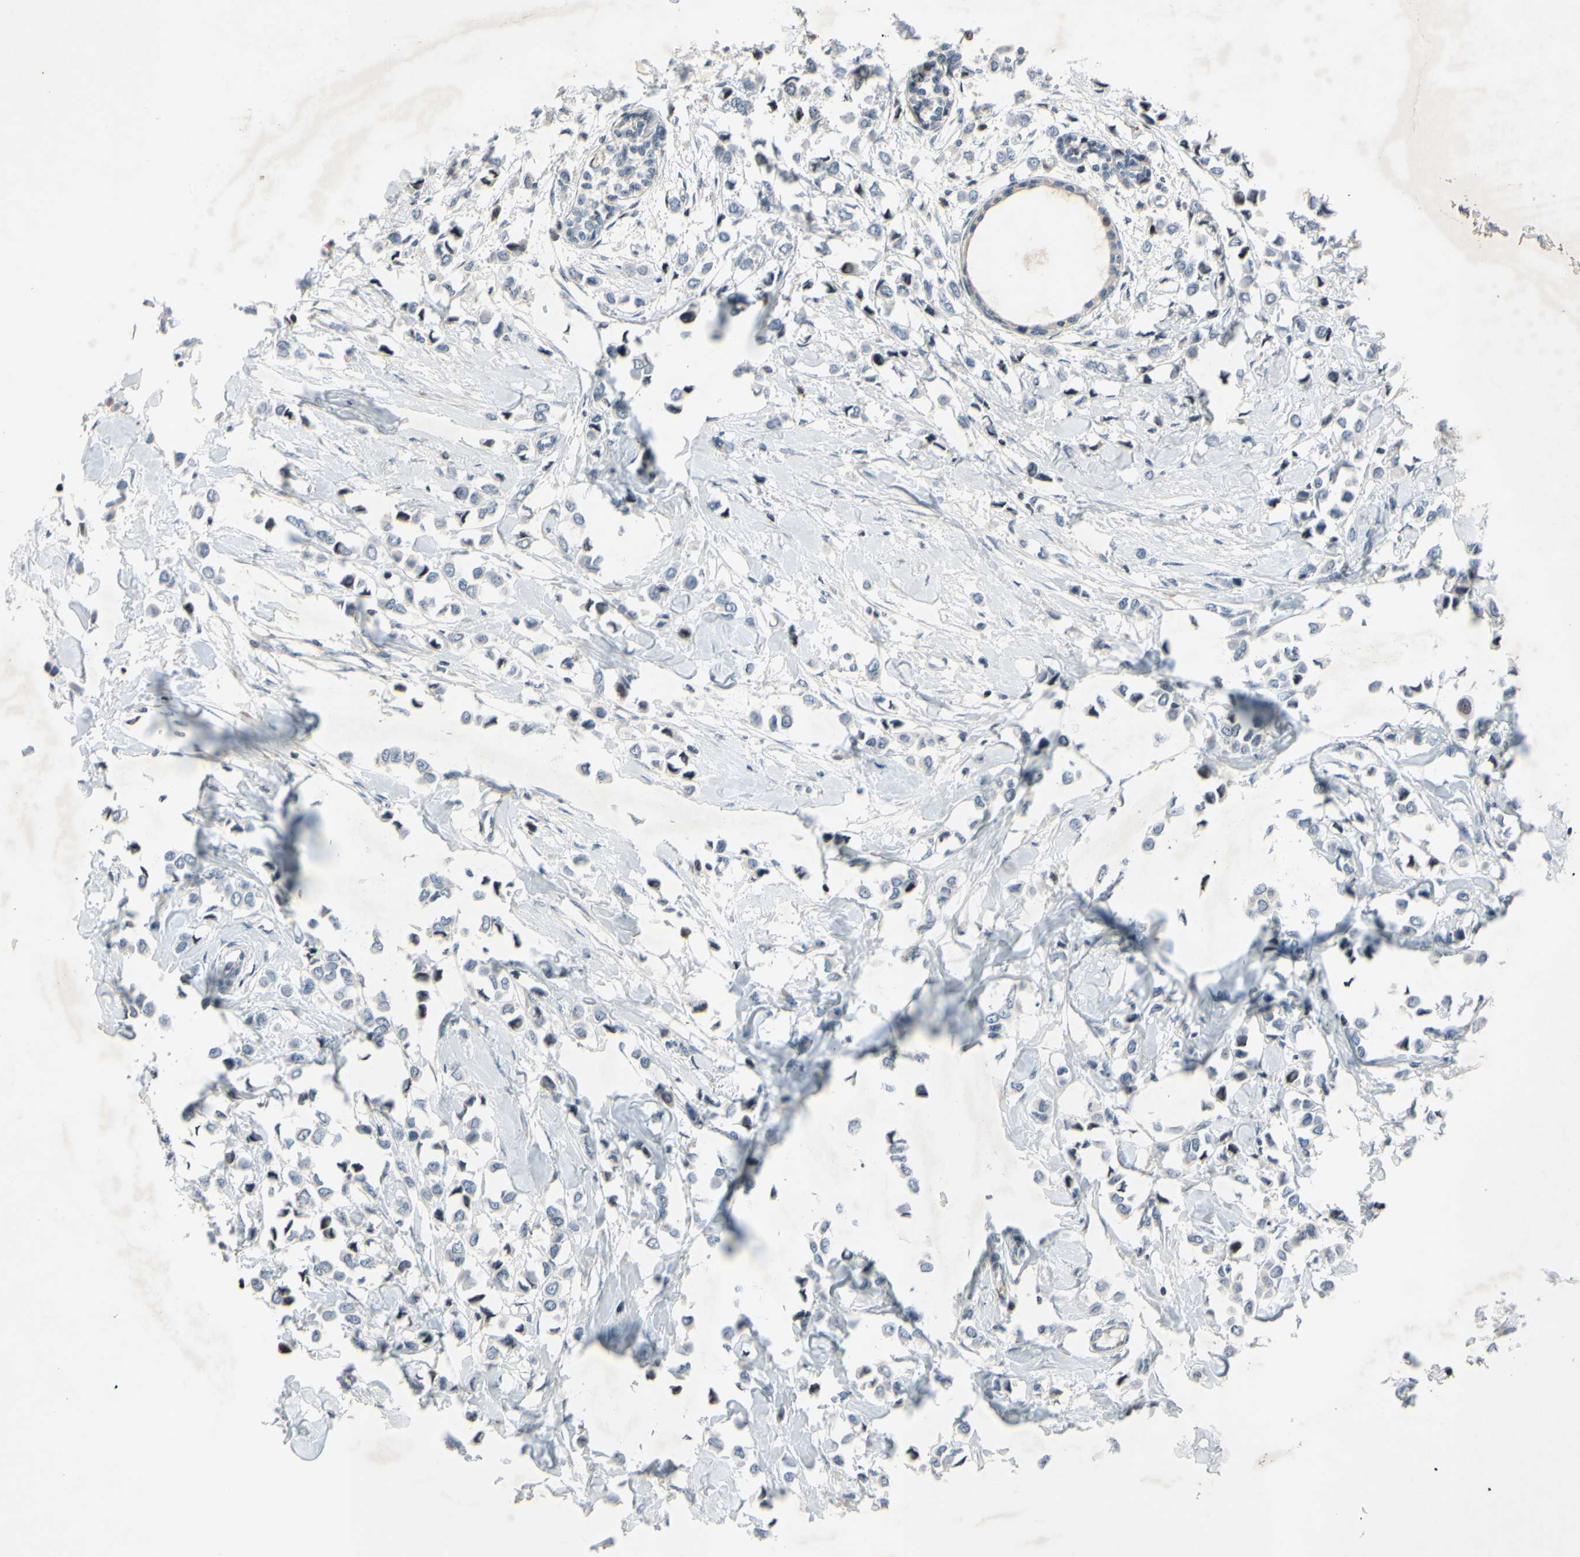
{"staining": {"intensity": "weak", "quantity": "<25%", "location": "nuclear"}, "tissue": "breast cancer", "cell_type": "Tumor cells", "image_type": "cancer", "snomed": [{"axis": "morphology", "description": "Lobular carcinoma"}, {"axis": "topography", "description": "Breast"}], "caption": "A histopathology image of human breast lobular carcinoma is negative for staining in tumor cells.", "gene": "ARG1", "patient": {"sex": "female", "age": 51}}